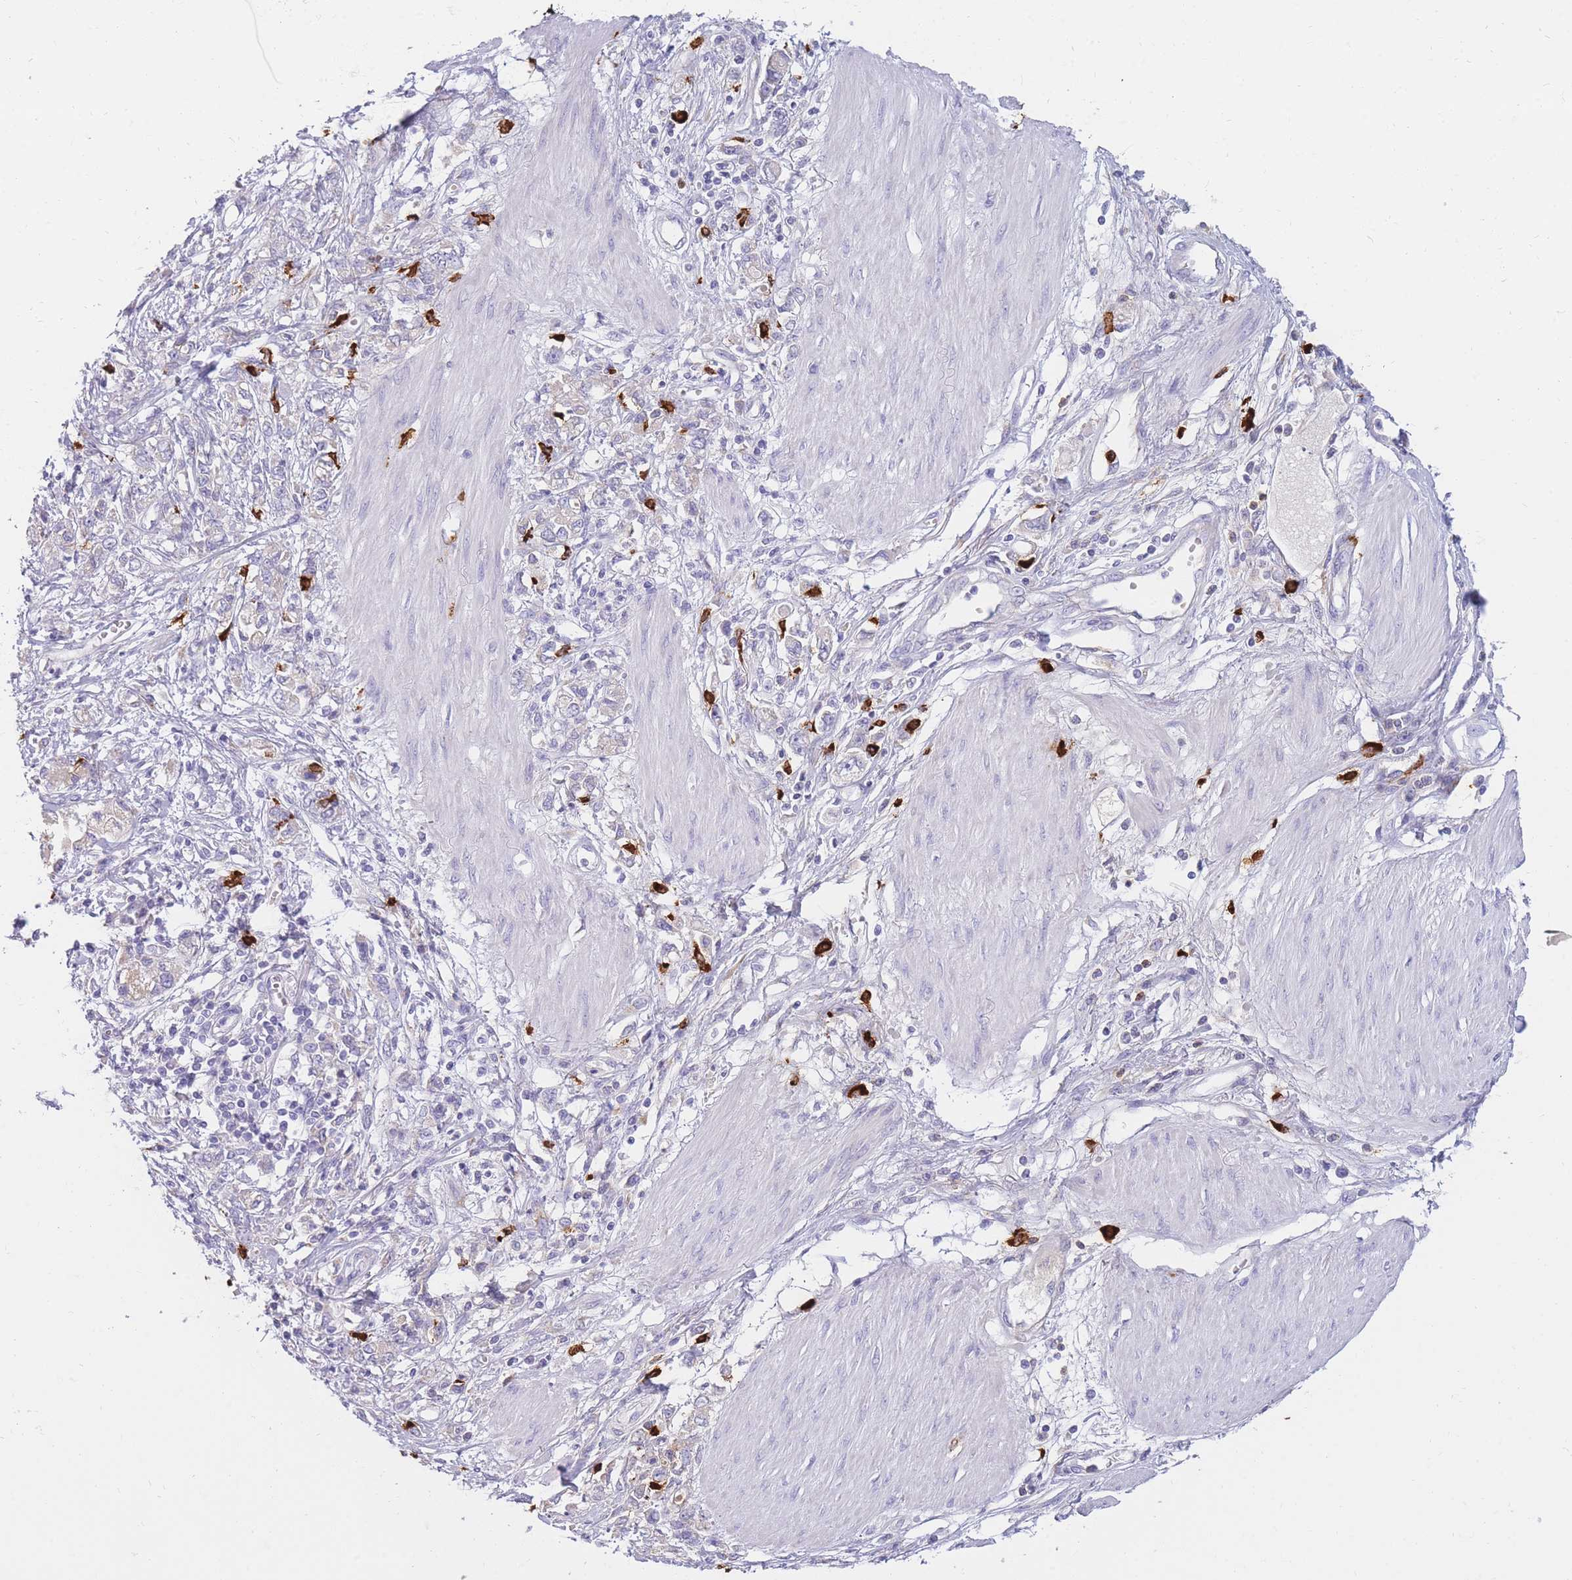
{"staining": {"intensity": "negative", "quantity": "none", "location": "none"}, "tissue": "stomach cancer", "cell_type": "Tumor cells", "image_type": "cancer", "snomed": [{"axis": "morphology", "description": "Adenocarcinoma, NOS"}, {"axis": "topography", "description": "Stomach"}], "caption": "Tumor cells show no significant positivity in stomach cancer (adenocarcinoma). Nuclei are stained in blue.", "gene": "TPSD1", "patient": {"sex": "female", "age": 76}}